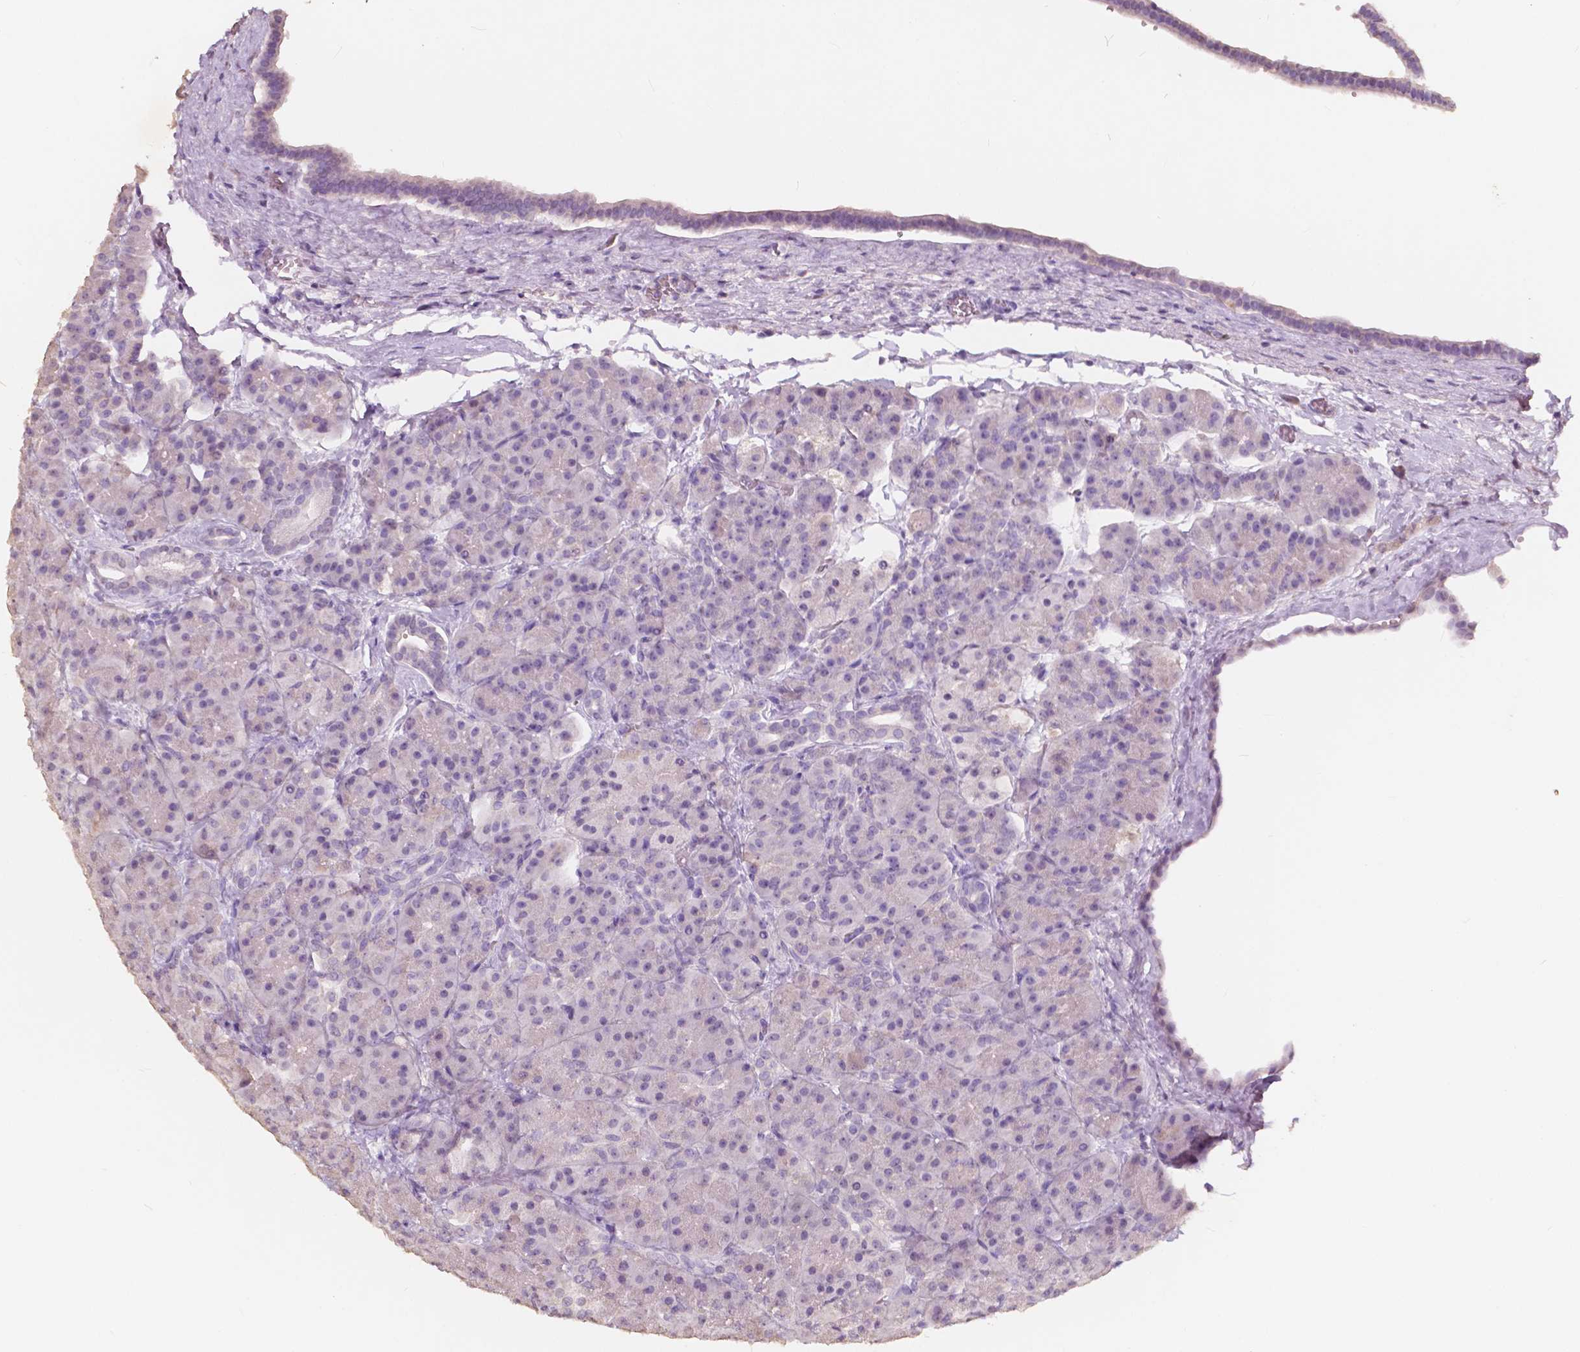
{"staining": {"intensity": "weak", "quantity": "25%-75%", "location": "nuclear"}, "tissue": "pancreas", "cell_type": "Exocrine glandular cells", "image_type": "normal", "snomed": [{"axis": "morphology", "description": "Normal tissue, NOS"}, {"axis": "topography", "description": "Pancreas"}], "caption": "Immunohistochemical staining of normal pancreas reveals weak nuclear protein positivity in about 25%-75% of exocrine glandular cells.", "gene": "SOX15", "patient": {"sex": "male", "age": 57}}